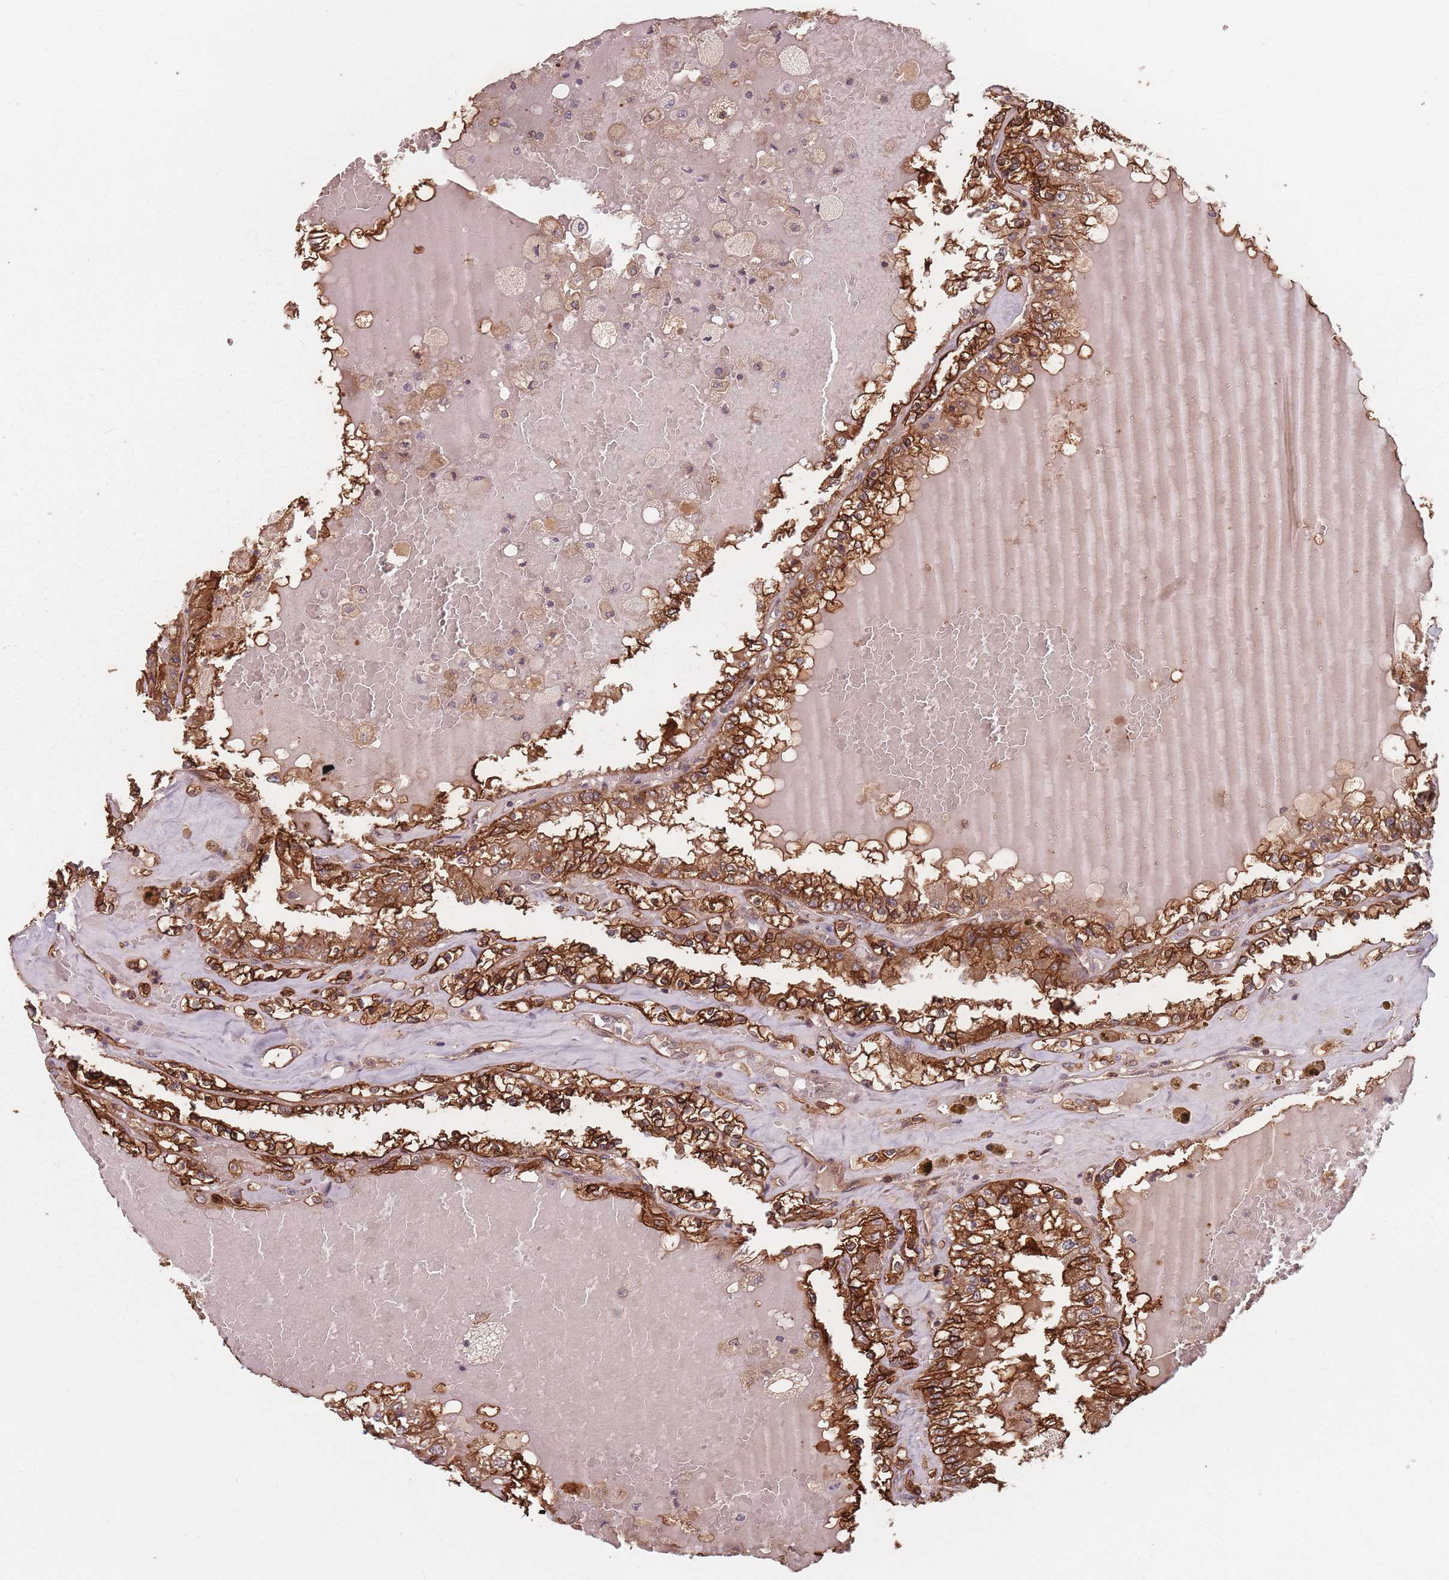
{"staining": {"intensity": "strong", "quantity": ">75%", "location": "cytoplasmic/membranous"}, "tissue": "renal cancer", "cell_type": "Tumor cells", "image_type": "cancer", "snomed": [{"axis": "morphology", "description": "Adenocarcinoma, NOS"}, {"axis": "topography", "description": "Kidney"}], "caption": "Renal adenocarcinoma tissue shows strong cytoplasmic/membranous positivity in about >75% of tumor cells, visualized by immunohistochemistry. Nuclei are stained in blue.", "gene": "C3orf14", "patient": {"sex": "female", "age": 56}}